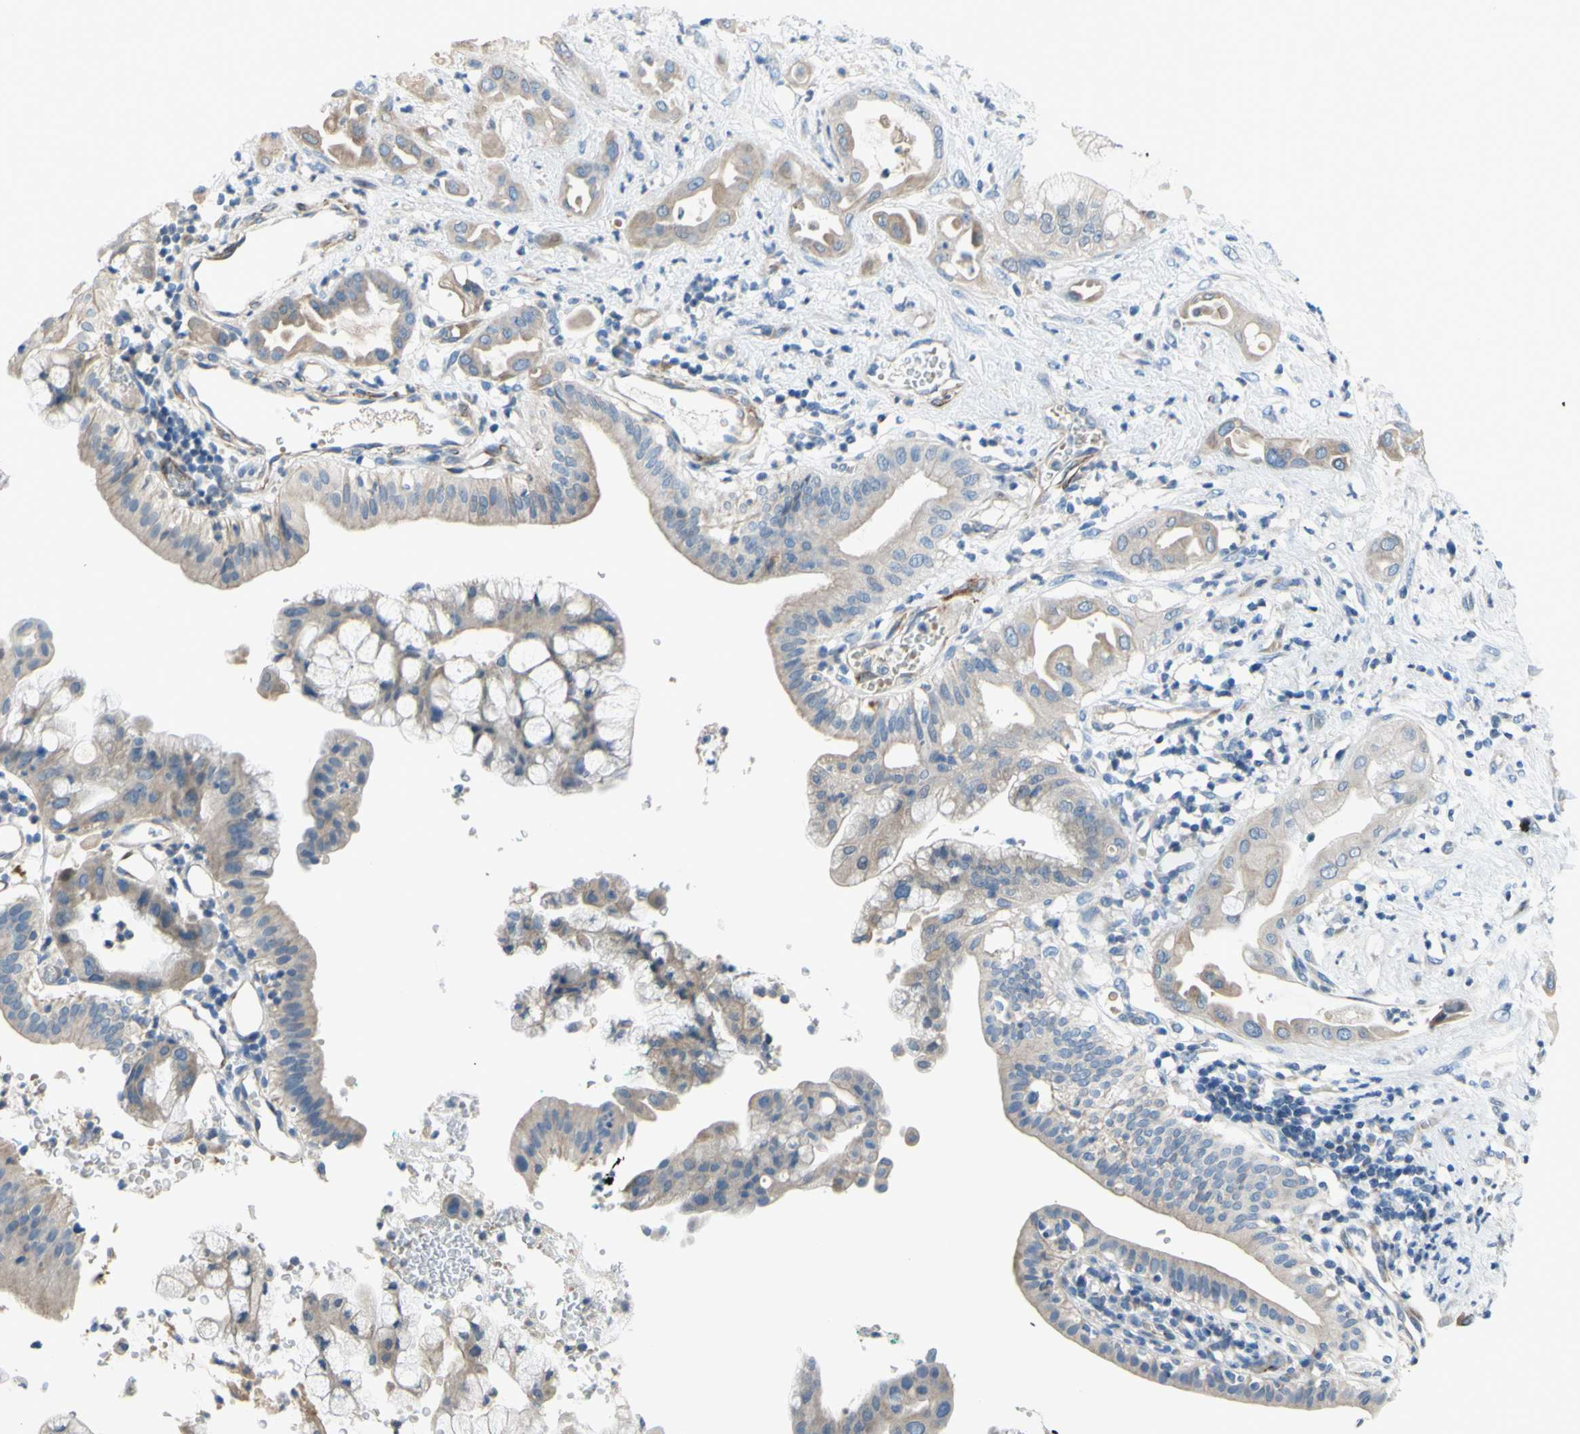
{"staining": {"intensity": "weak", "quantity": "25%-75%", "location": "cytoplasmic/membranous"}, "tissue": "pancreatic cancer", "cell_type": "Tumor cells", "image_type": "cancer", "snomed": [{"axis": "morphology", "description": "Adenocarcinoma, NOS"}, {"axis": "morphology", "description": "Adenocarcinoma, metastatic, NOS"}, {"axis": "topography", "description": "Lymph node"}, {"axis": "topography", "description": "Pancreas"}, {"axis": "topography", "description": "Duodenum"}], "caption": "The photomicrograph displays staining of pancreatic cancer, revealing weak cytoplasmic/membranous protein staining (brown color) within tumor cells.", "gene": "PRRG2", "patient": {"sex": "female", "age": 64}}